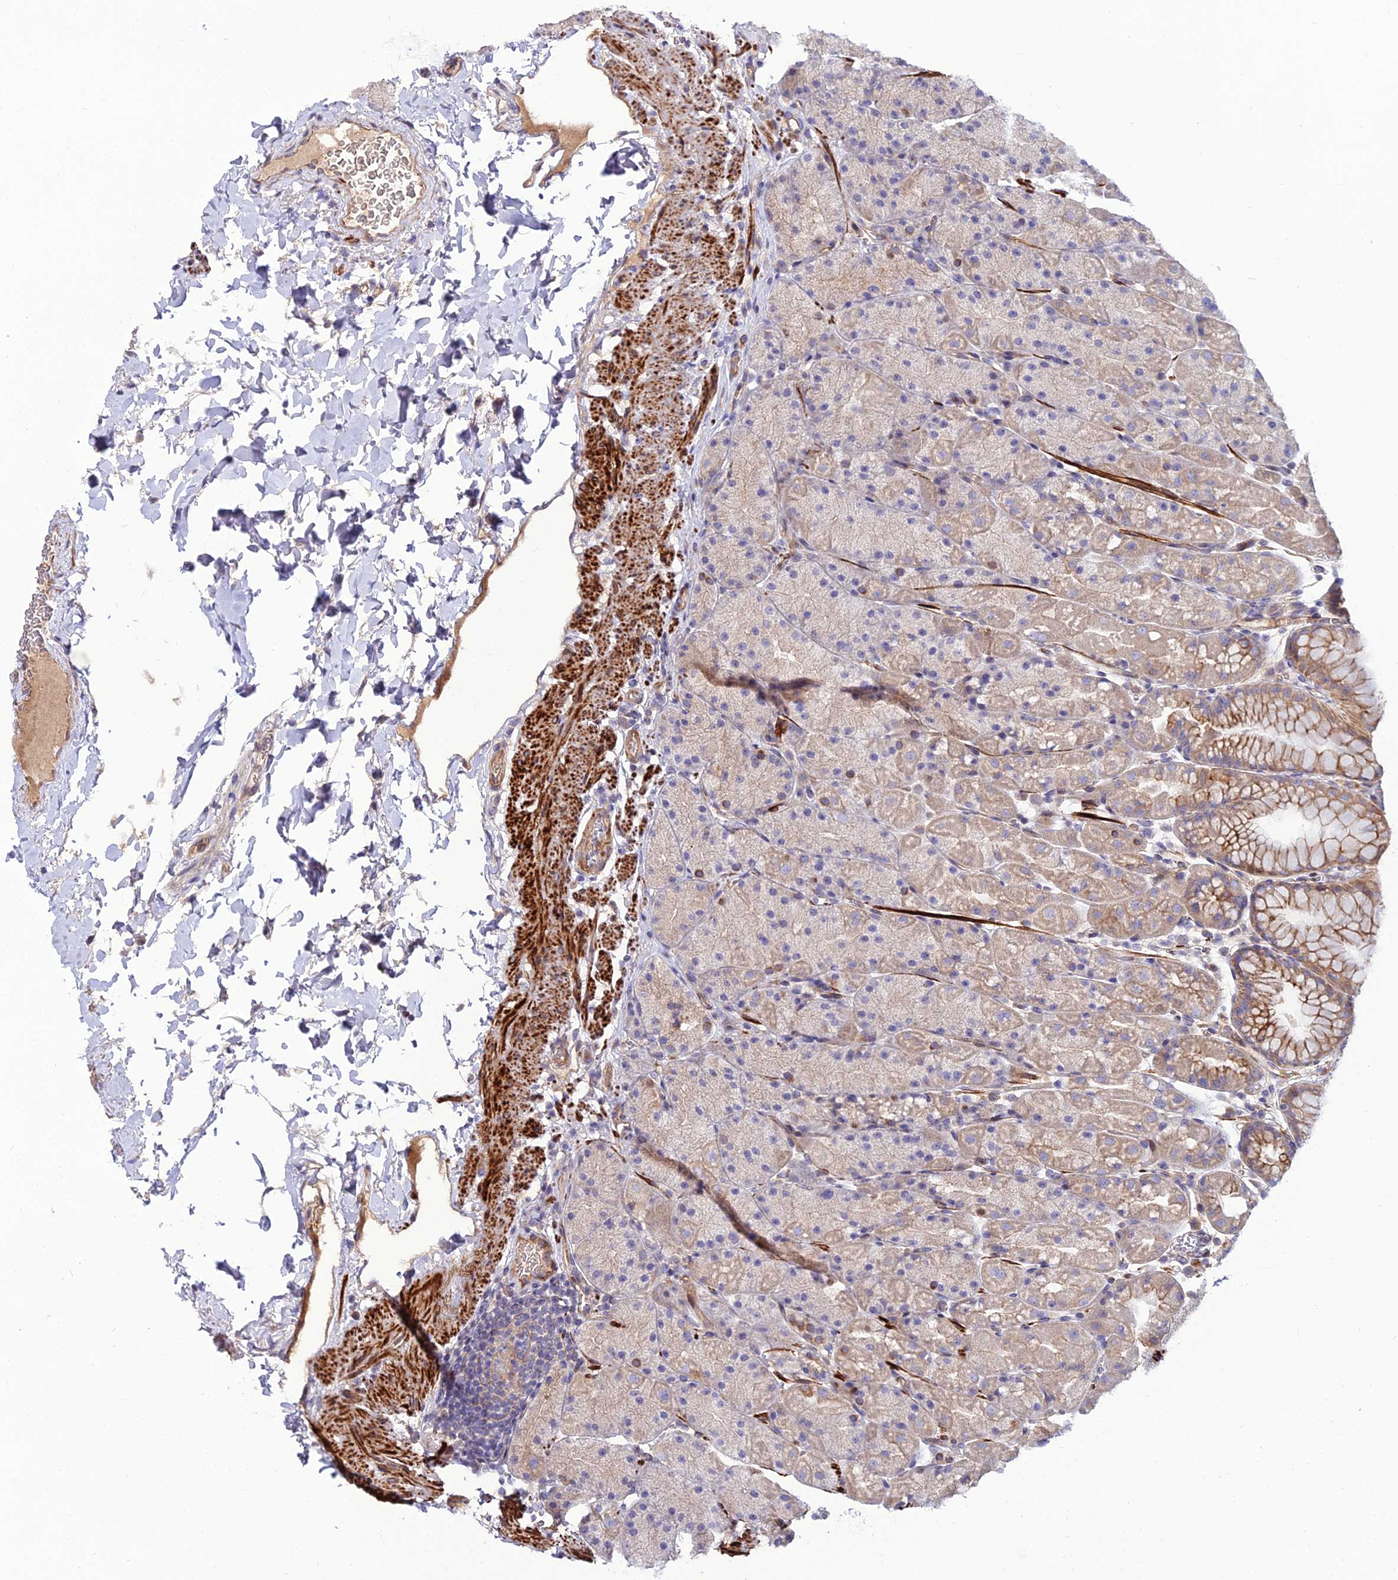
{"staining": {"intensity": "moderate", "quantity": "25%-75%", "location": "cytoplasmic/membranous"}, "tissue": "stomach", "cell_type": "Glandular cells", "image_type": "normal", "snomed": [{"axis": "morphology", "description": "Normal tissue, NOS"}, {"axis": "topography", "description": "Stomach, upper"}, {"axis": "topography", "description": "Stomach, lower"}], "caption": "An IHC micrograph of unremarkable tissue is shown. Protein staining in brown labels moderate cytoplasmic/membranous positivity in stomach within glandular cells. (IHC, brightfield microscopy, high magnification).", "gene": "ARL6IP1", "patient": {"sex": "male", "age": 67}}